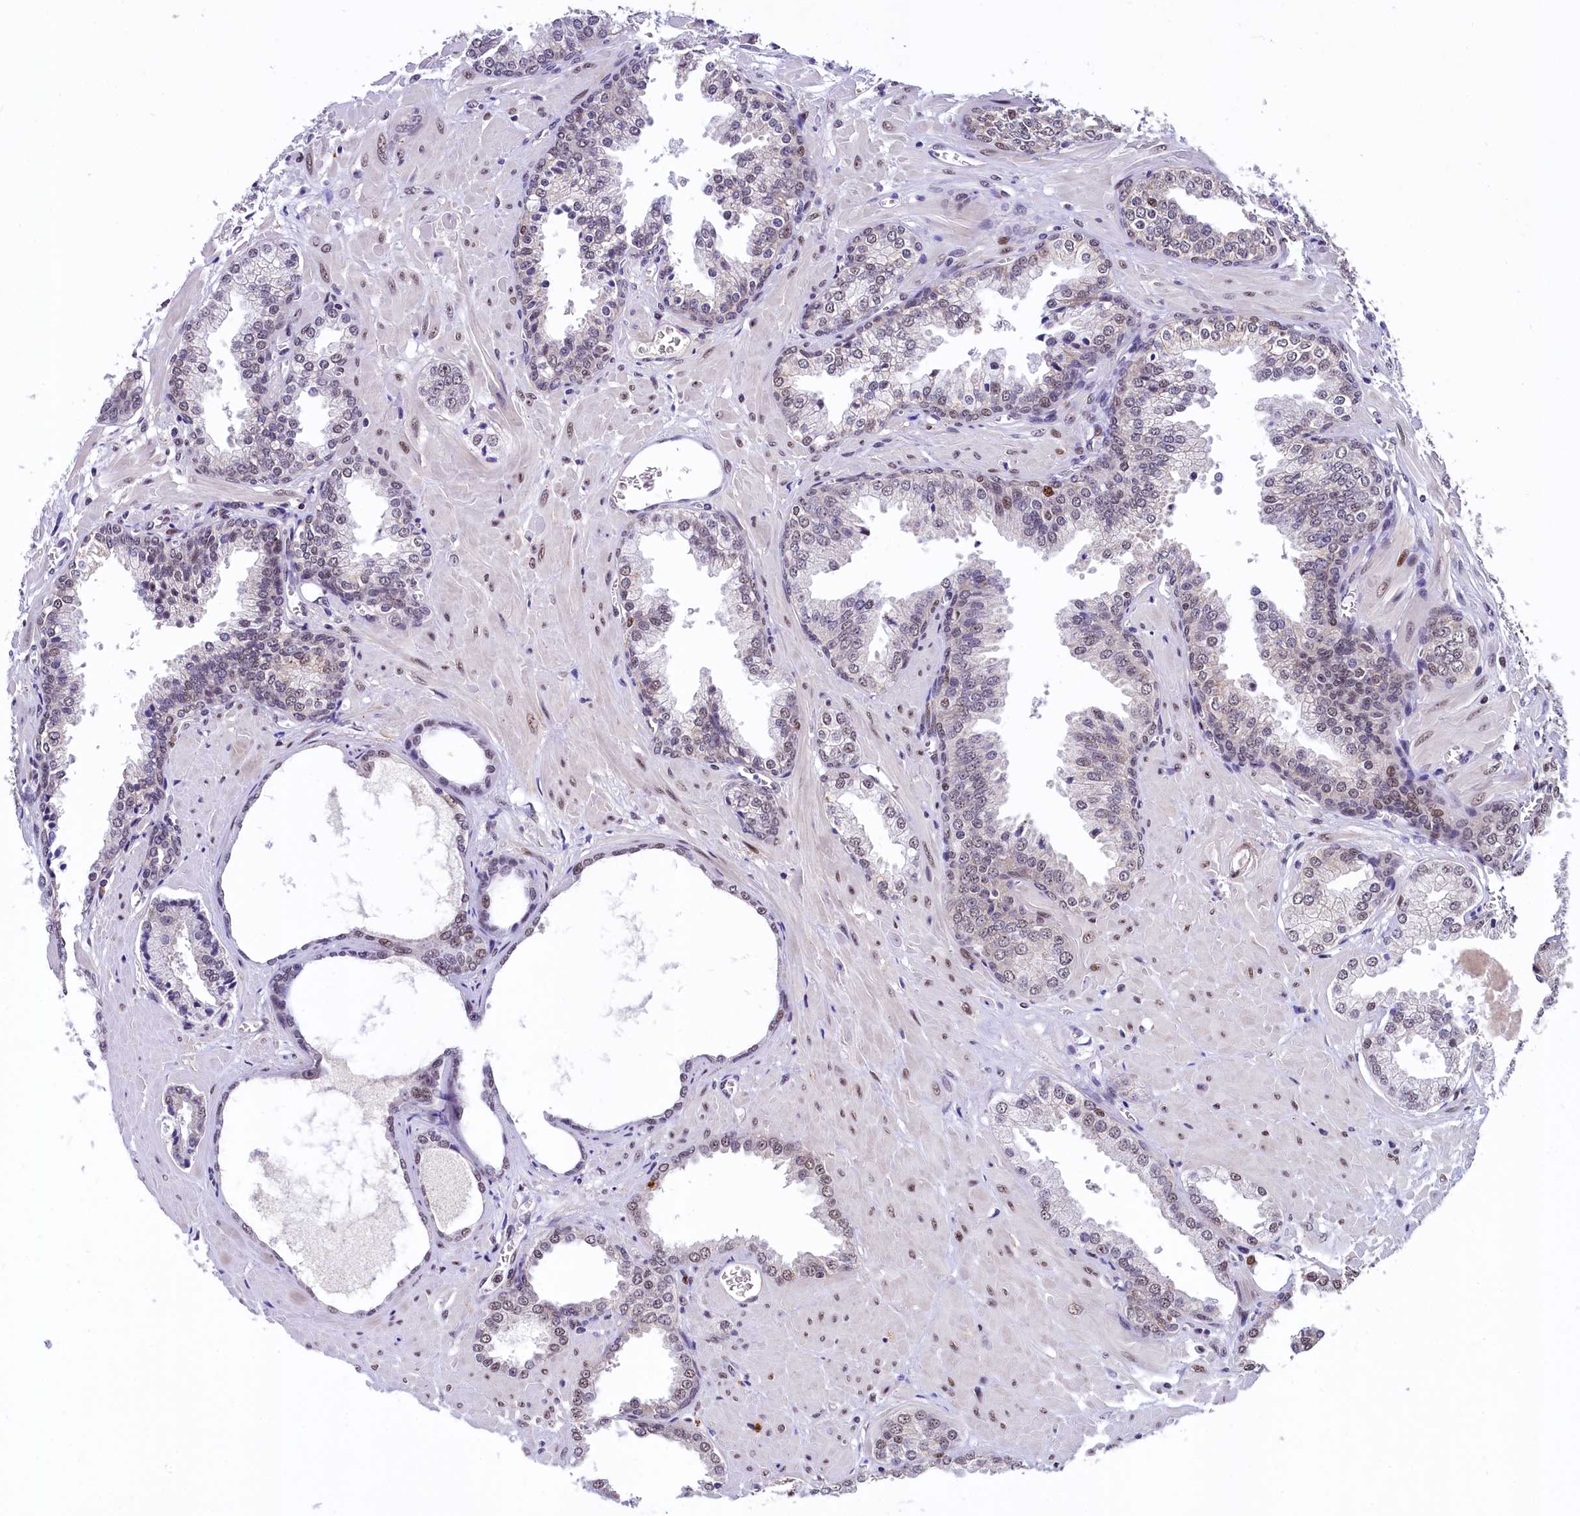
{"staining": {"intensity": "weak", "quantity": "<25%", "location": "nuclear"}, "tissue": "prostate cancer", "cell_type": "Tumor cells", "image_type": "cancer", "snomed": [{"axis": "morphology", "description": "Adenocarcinoma, Low grade"}, {"axis": "topography", "description": "Prostate"}], "caption": "IHC of human prostate cancer shows no staining in tumor cells.", "gene": "HECTD4", "patient": {"sex": "male", "age": 67}}